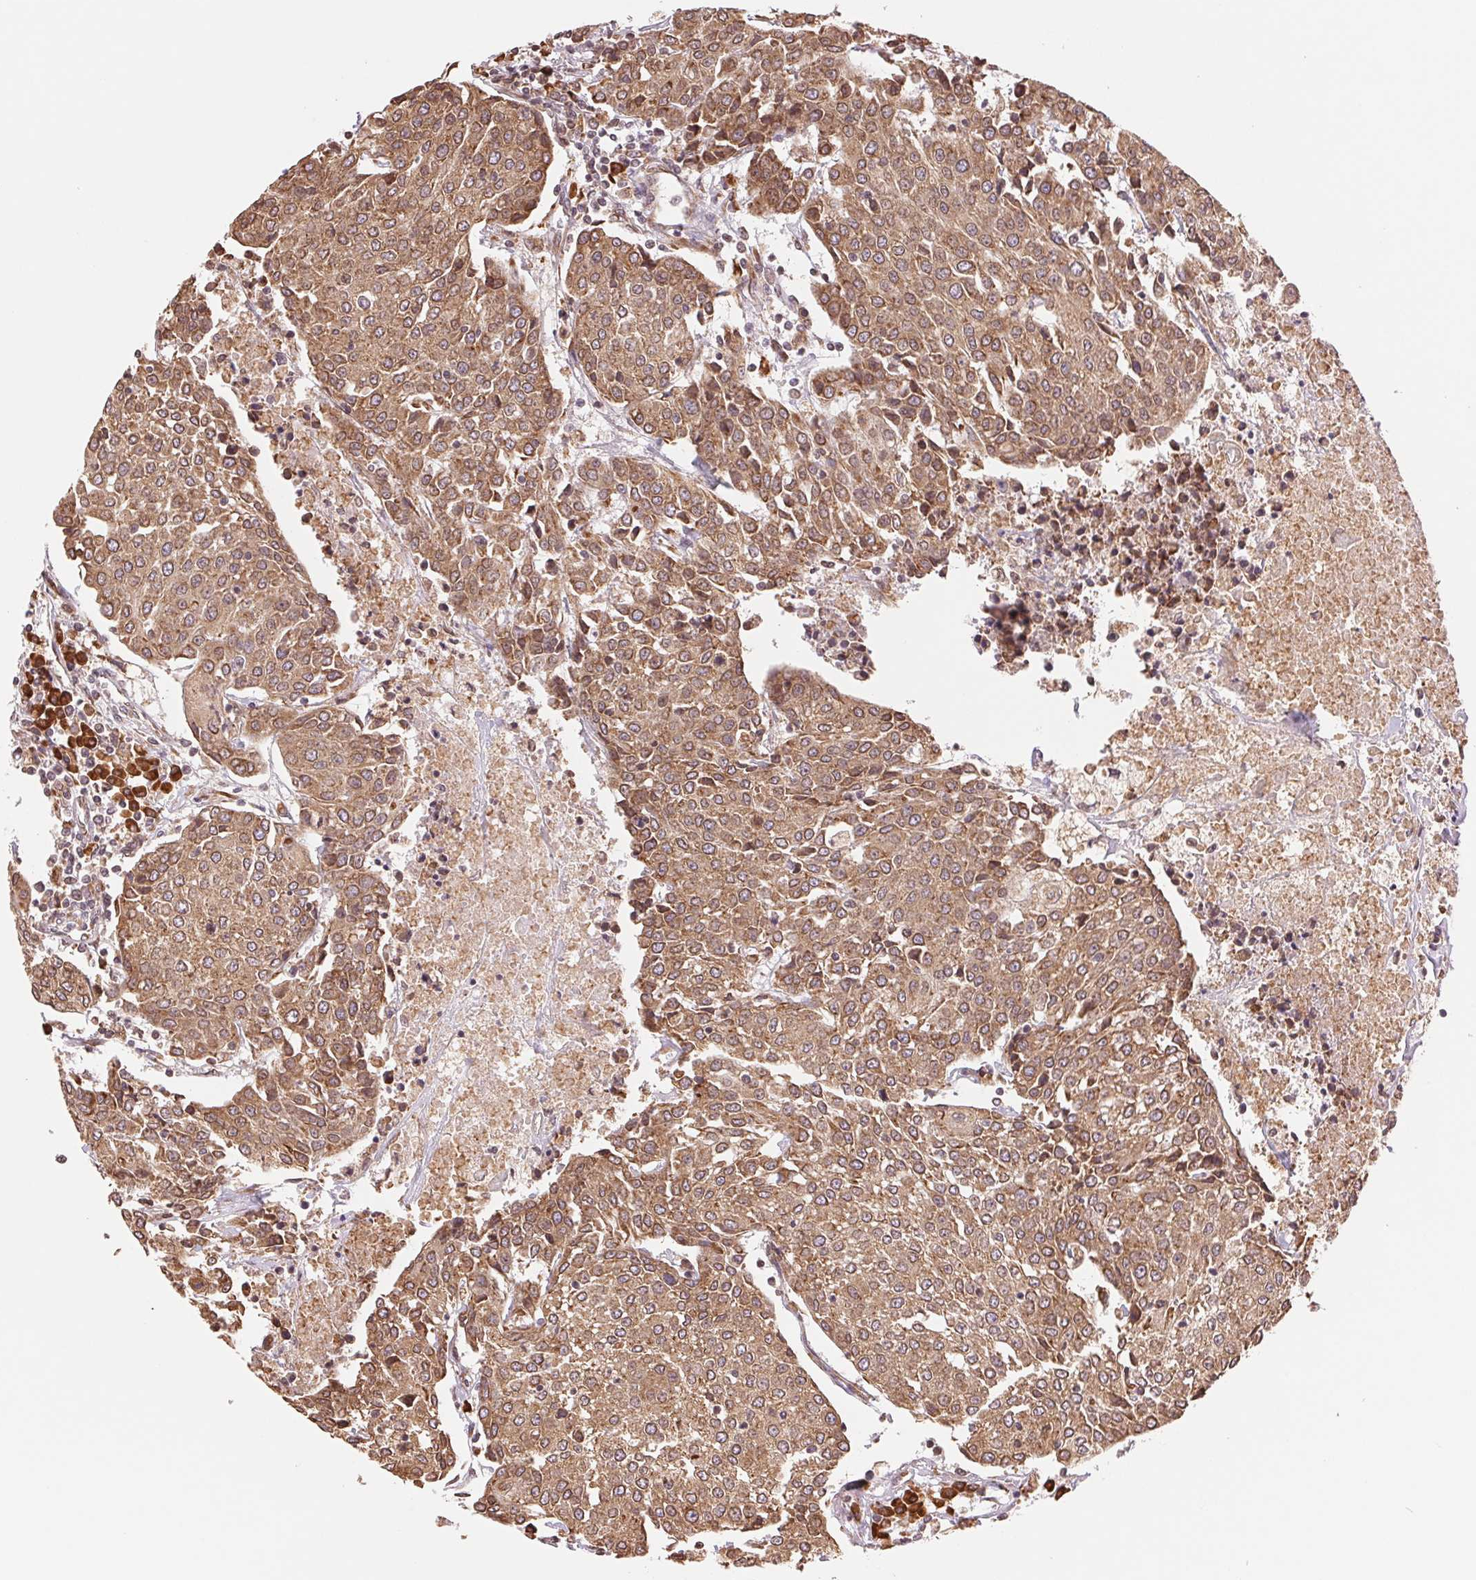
{"staining": {"intensity": "moderate", "quantity": ">75%", "location": "cytoplasmic/membranous"}, "tissue": "urothelial cancer", "cell_type": "Tumor cells", "image_type": "cancer", "snomed": [{"axis": "morphology", "description": "Urothelial carcinoma, High grade"}, {"axis": "topography", "description": "Urinary bladder"}], "caption": "This histopathology image demonstrates high-grade urothelial carcinoma stained with IHC to label a protein in brown. The cytoplasmic/membranous of tumor cells show moderate positivity for the protein. Nuclei are counter-stained blue.", "gene": "RPN1", "patient": {"sex": "female", "age": 85}}